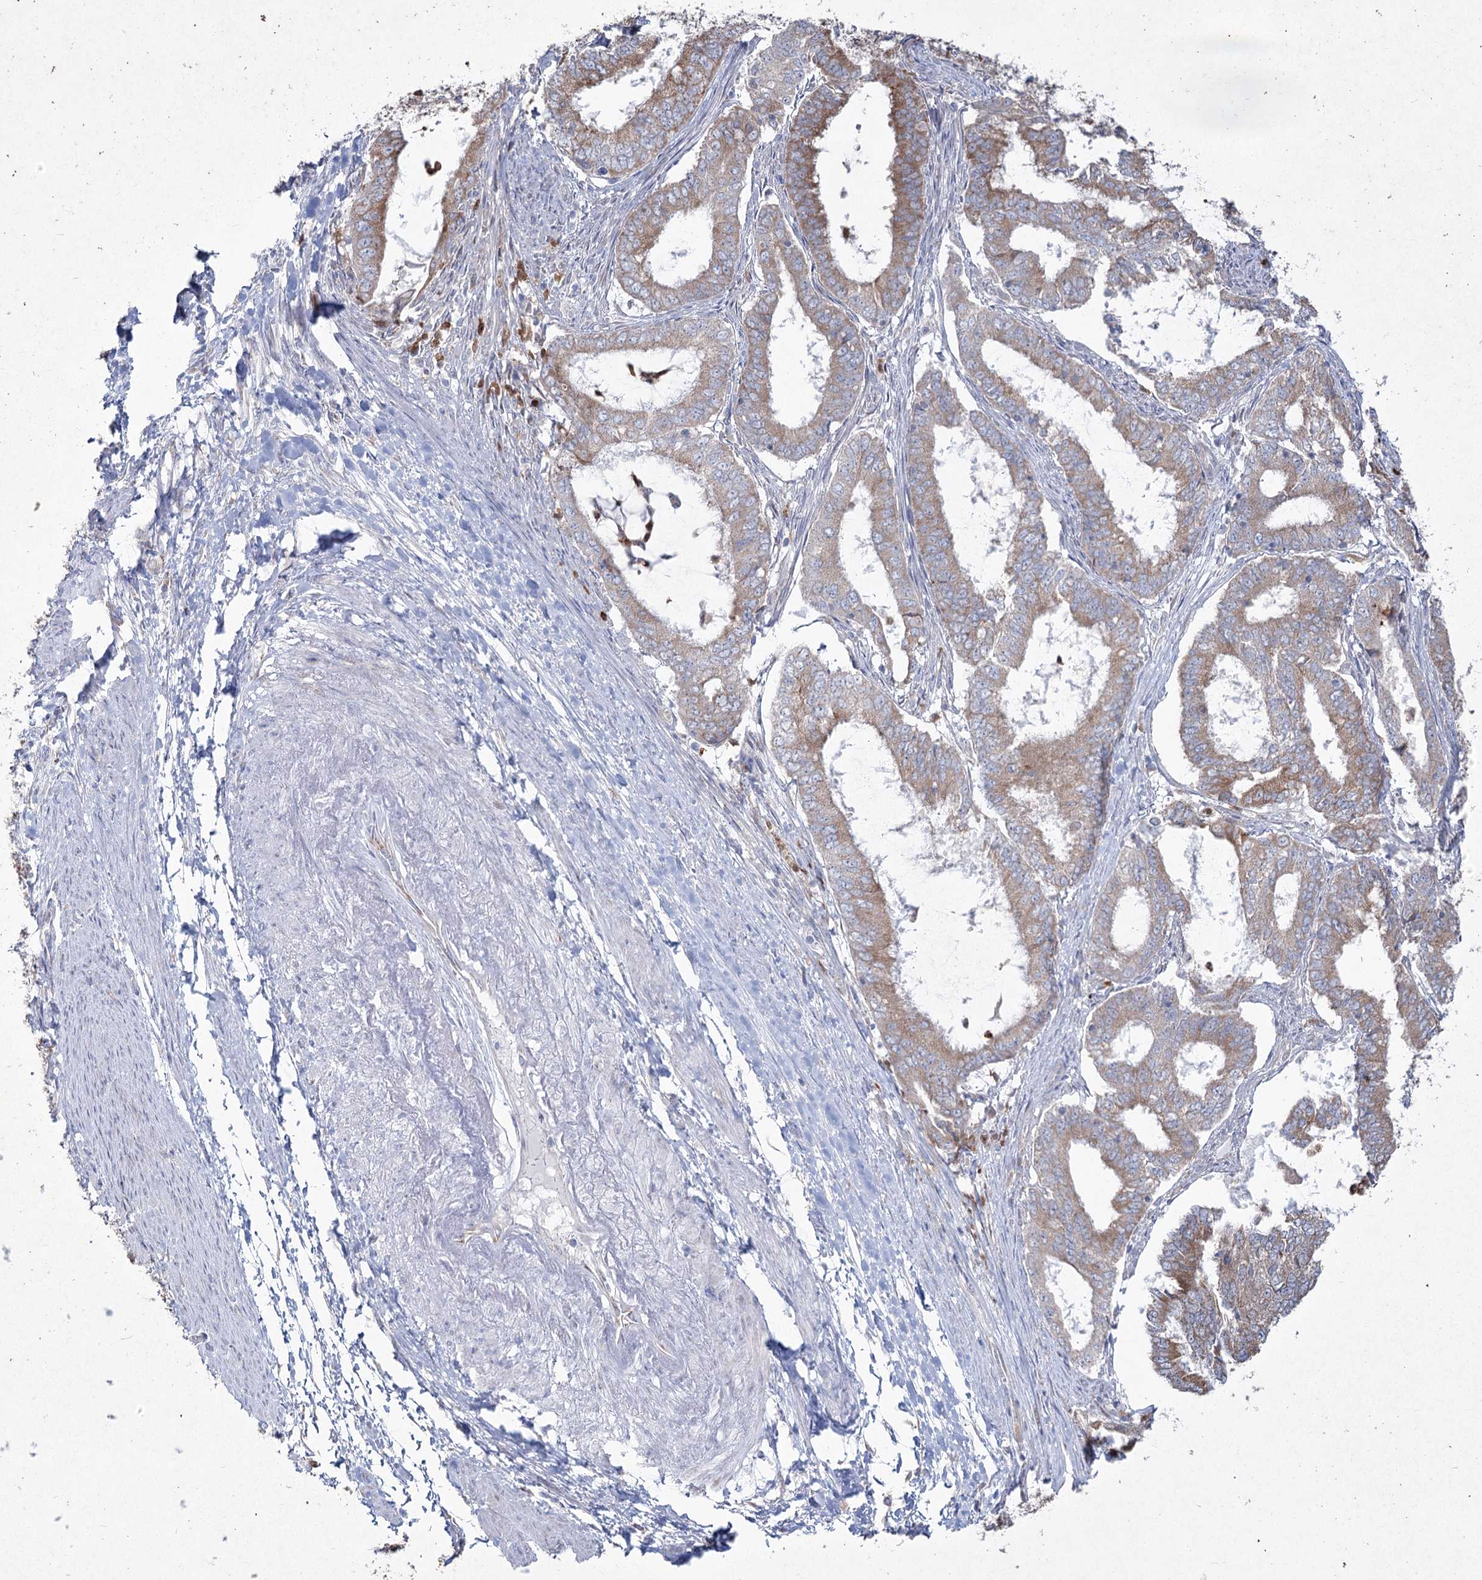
{"staining": {"intensity": "moderate", "quantity": "25%-75%", "location": "cytoplasmic/membranous"}, "tissue": "endometrial cancer", "cell_type": "Tumor cells", "image_type": "cancer", "snomed": [{"axis": "morphology", "description": "Adenocarcinoma, NOS"}, {"axis": "topography", "description": "Endometrium"}], "caption": "Immunohistochemistry (DAB (3,3'-diaminobenzidine)) staining of human endometrial cancer exhibits moderate cytoplasmic/membranous protein expression in approximately 25%-75% of tumor cells.", "gene": "NIPAL4", "patient": {"sex": "female", "age": 51}}